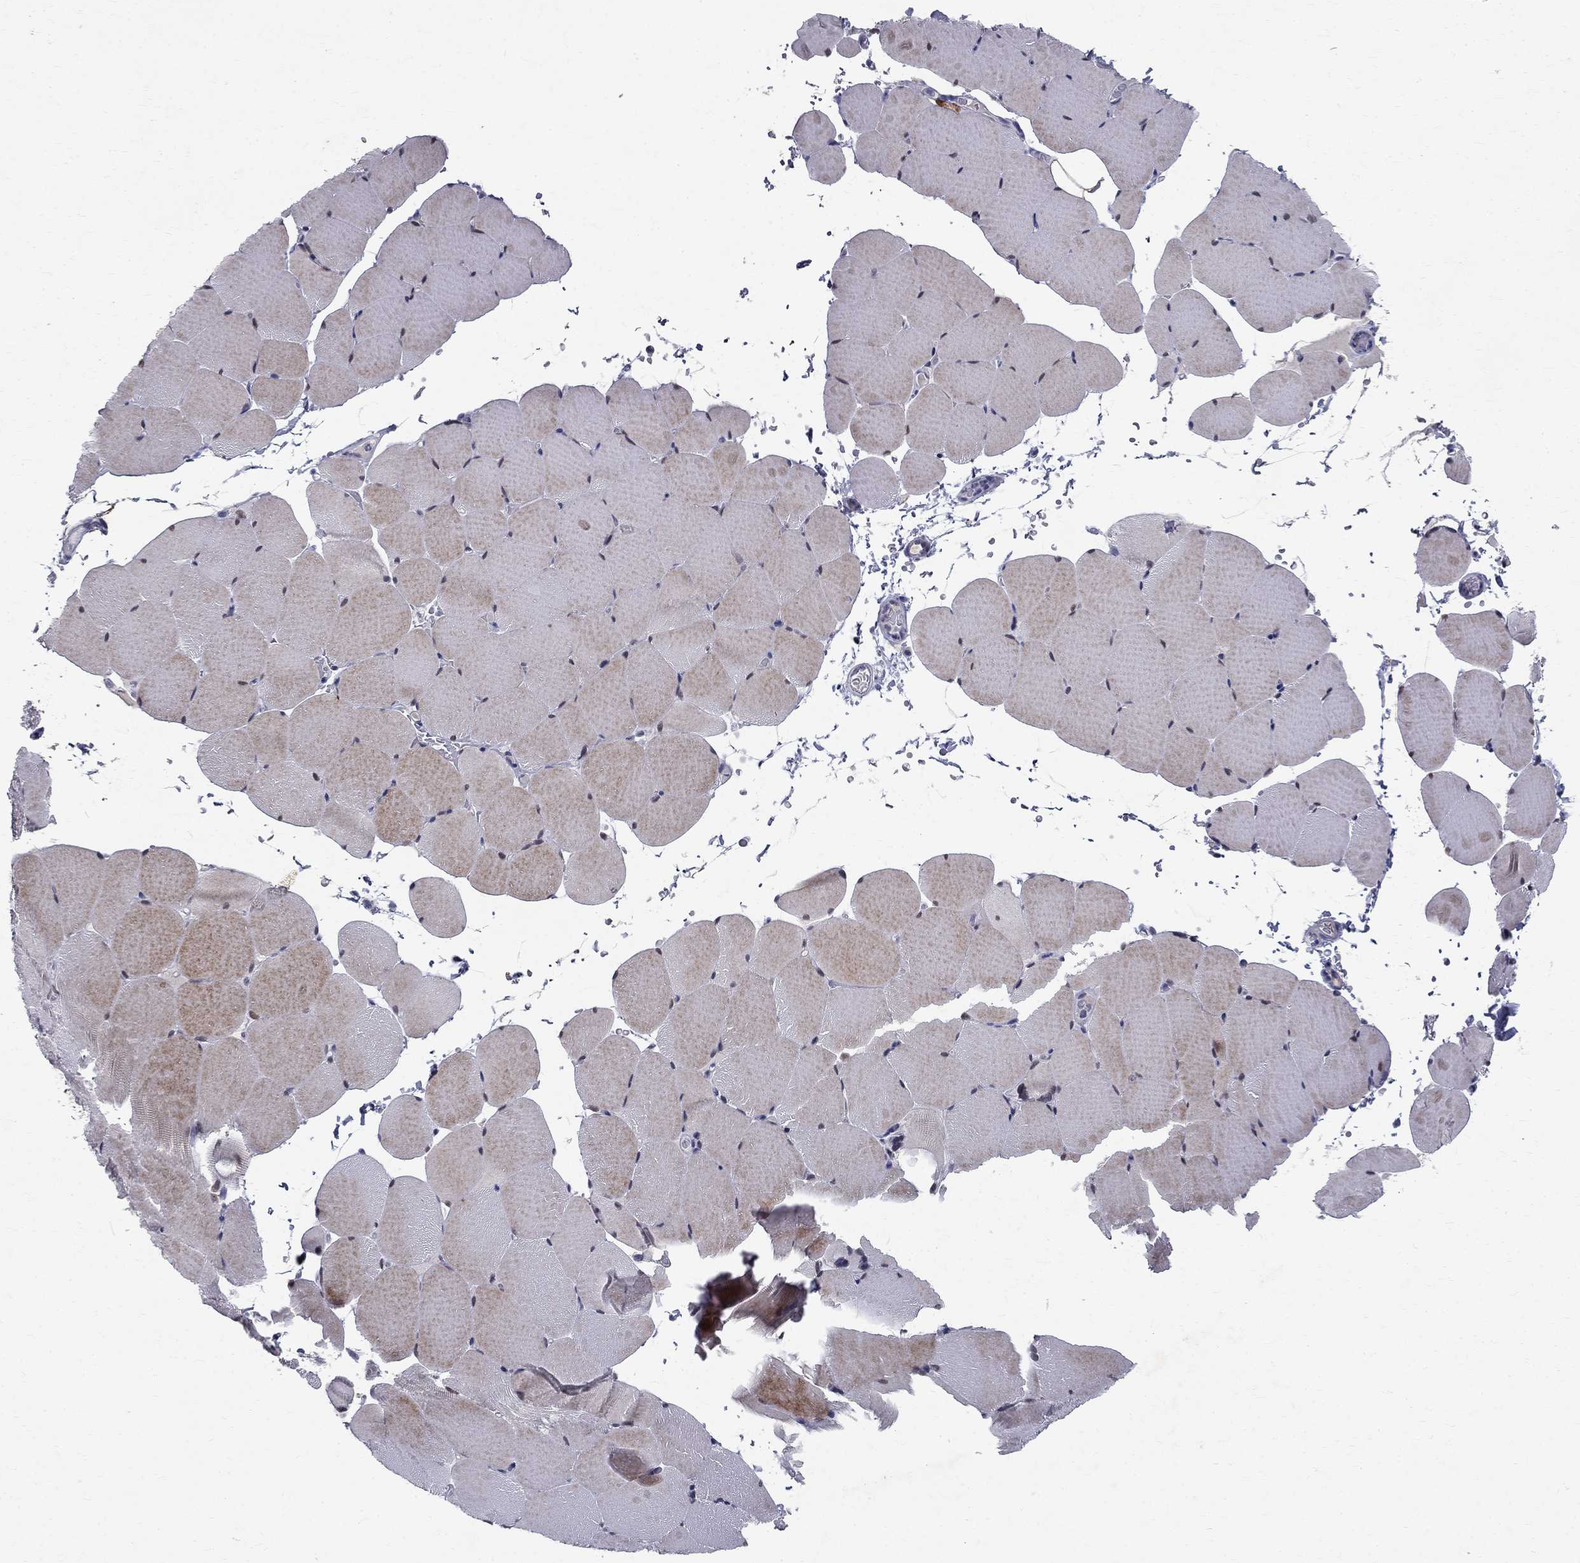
{"staining": {"intensity": "weak", "quantity": "<25%", "location": "cytoplasmic/membranous"}, "tissue": "skeletal muscle", "cell_type": "Myocytes", "image_type": "normal", "snomed": [{"axis": "morphology", "description": "Normal tissue, NOS"}, {"axis": "topography", "description": "Skeletal muscle"}], "caption": "This is an immunohistochemistry micrograph of unremarkable human skeletal muscle. There is no expression in myocytes.", "gene": "RBFOX1", "patient": {"sex": "female", "age": 37}}